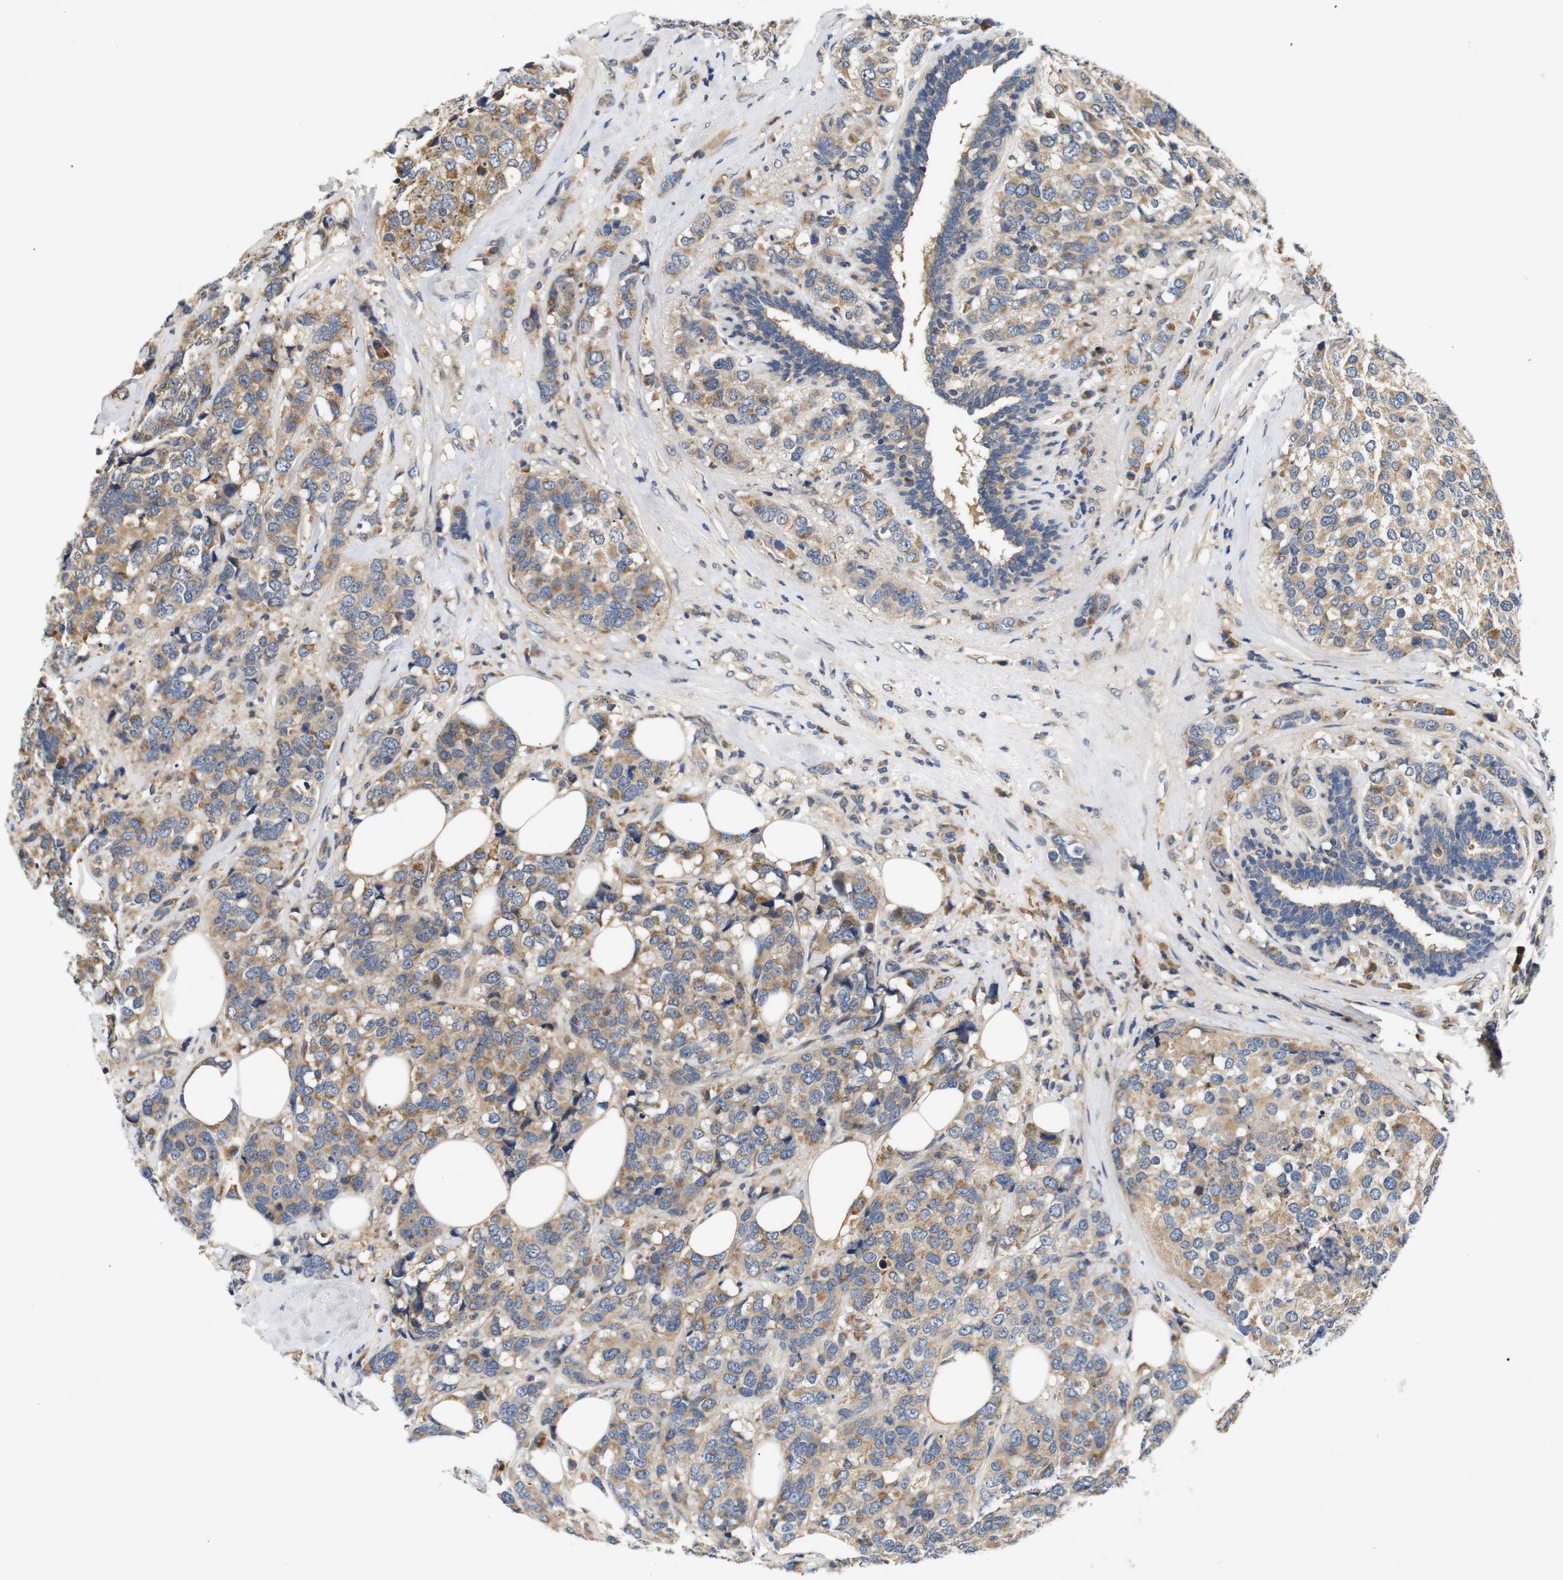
{"staining": {"intensity": "moderate", "quantity": ">75%", "location": "cytoplasmic/membranous"}, "tissue": "breast cancer", "cell_type": "Tumor cells", "image_type": "cancer", "snomed": [{"axis": "morphology", "description": "Lobular carcinoma"}, {"axis": "topography", "description": "Breast"}], "caption": "Protein staining reveals moderate cytoplasmic/membranous positivity in approximately >75% of tumor cells in breast lobular carcinoma. (DAB IHC with brightfield microscopy, high magnification).", "gene": "RIPK1", "patient": {"sex": "female", "age": 59}}